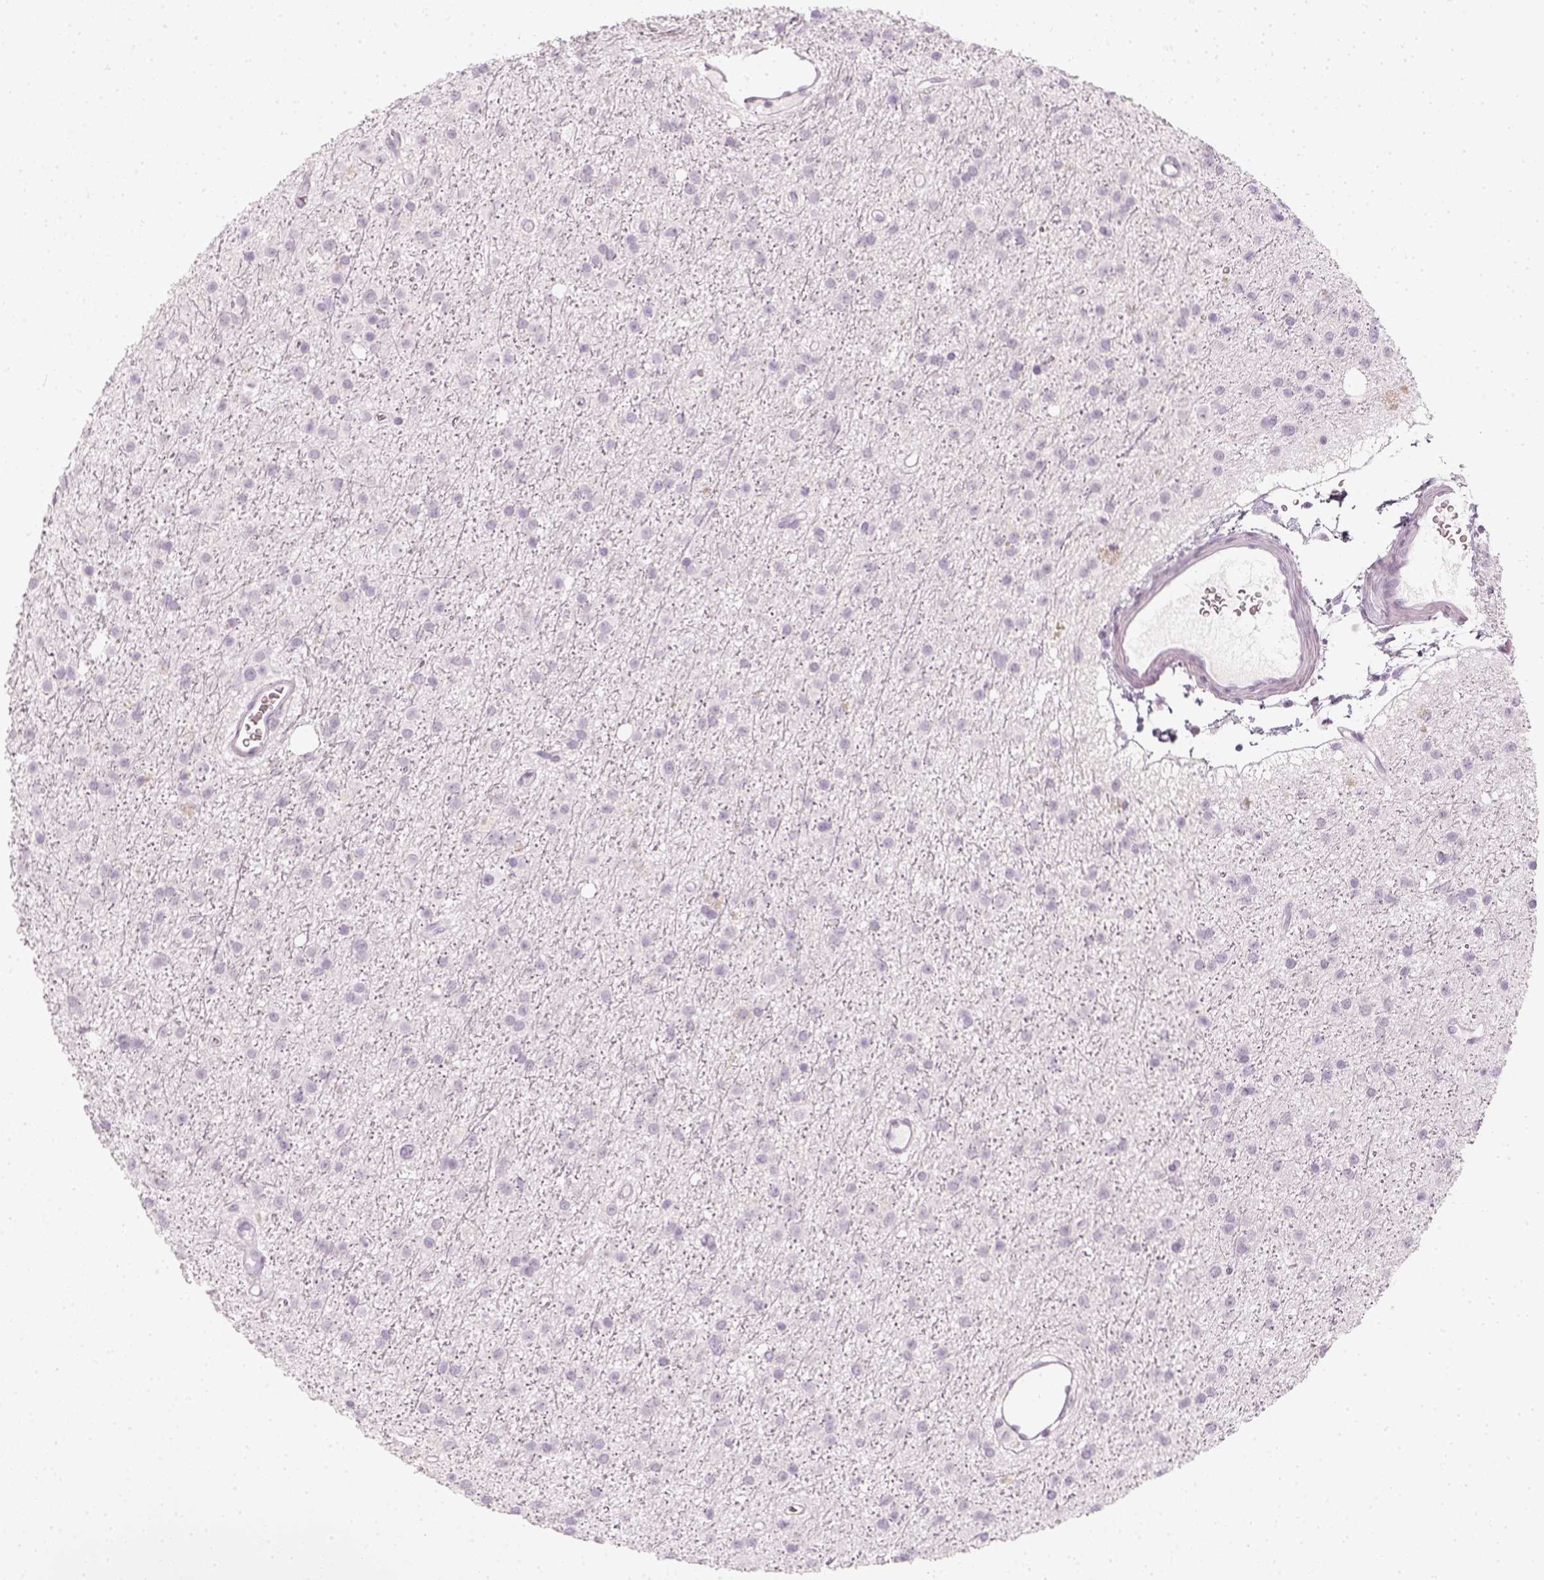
{"staining": {"intensity": "negative", "quantity": "none", "location": "none"}, "tissue": "glioma", "cell_type": "Tumor cells", "image_type": "cancer", "snomed": [{"axis": "morphology", "description": "Glioma, malignant, Low grade"}, {"axis": "topography", "description": "Brain"}], "caption": "The image exhibits no significant expression in tumor cells of glioma.", "gene": "KRT25", "patient": {"sex": "male", "age": 27}}